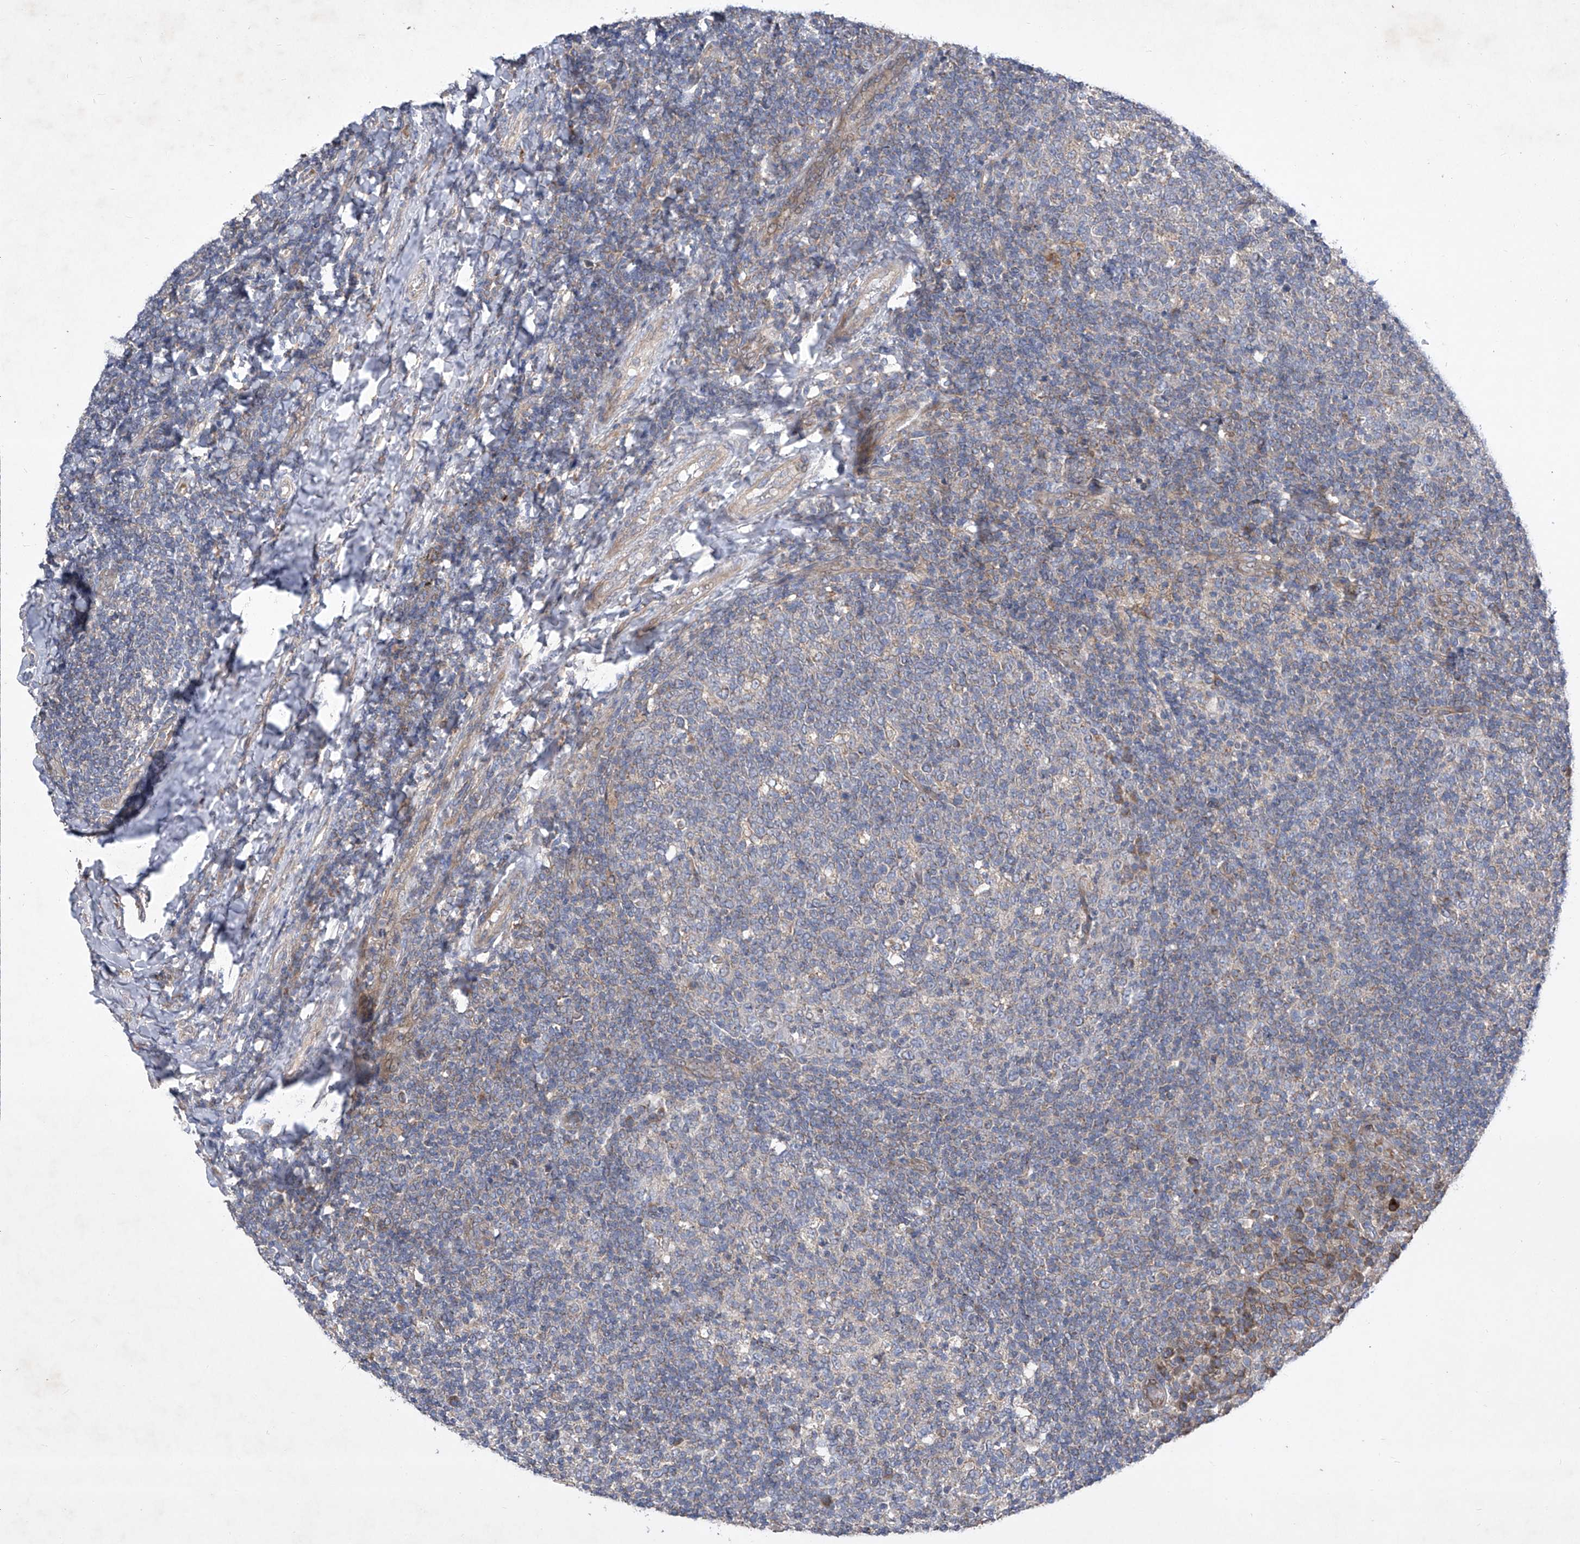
{"staining": {"intensity": "negative", "quantity": "none", "location": "none"}, "tissue": "tonsil", "cell_type": "Germinal center cells", "image_type": "normal", "snomed": [{"axis": "morphology", "description": "Normal tissue, NOS"}, {"axis": "topography", "description": "Tonsil"}], "caption": "IHC micrograph of normal tonsil stained for a protein (brown), which shows no expression in germinal center cells. (DAB (3,3'-diaminobenzidine) IHC, high magnification).", "gene": "COQ3", "patient": {"sex": "female", "age": 19}}